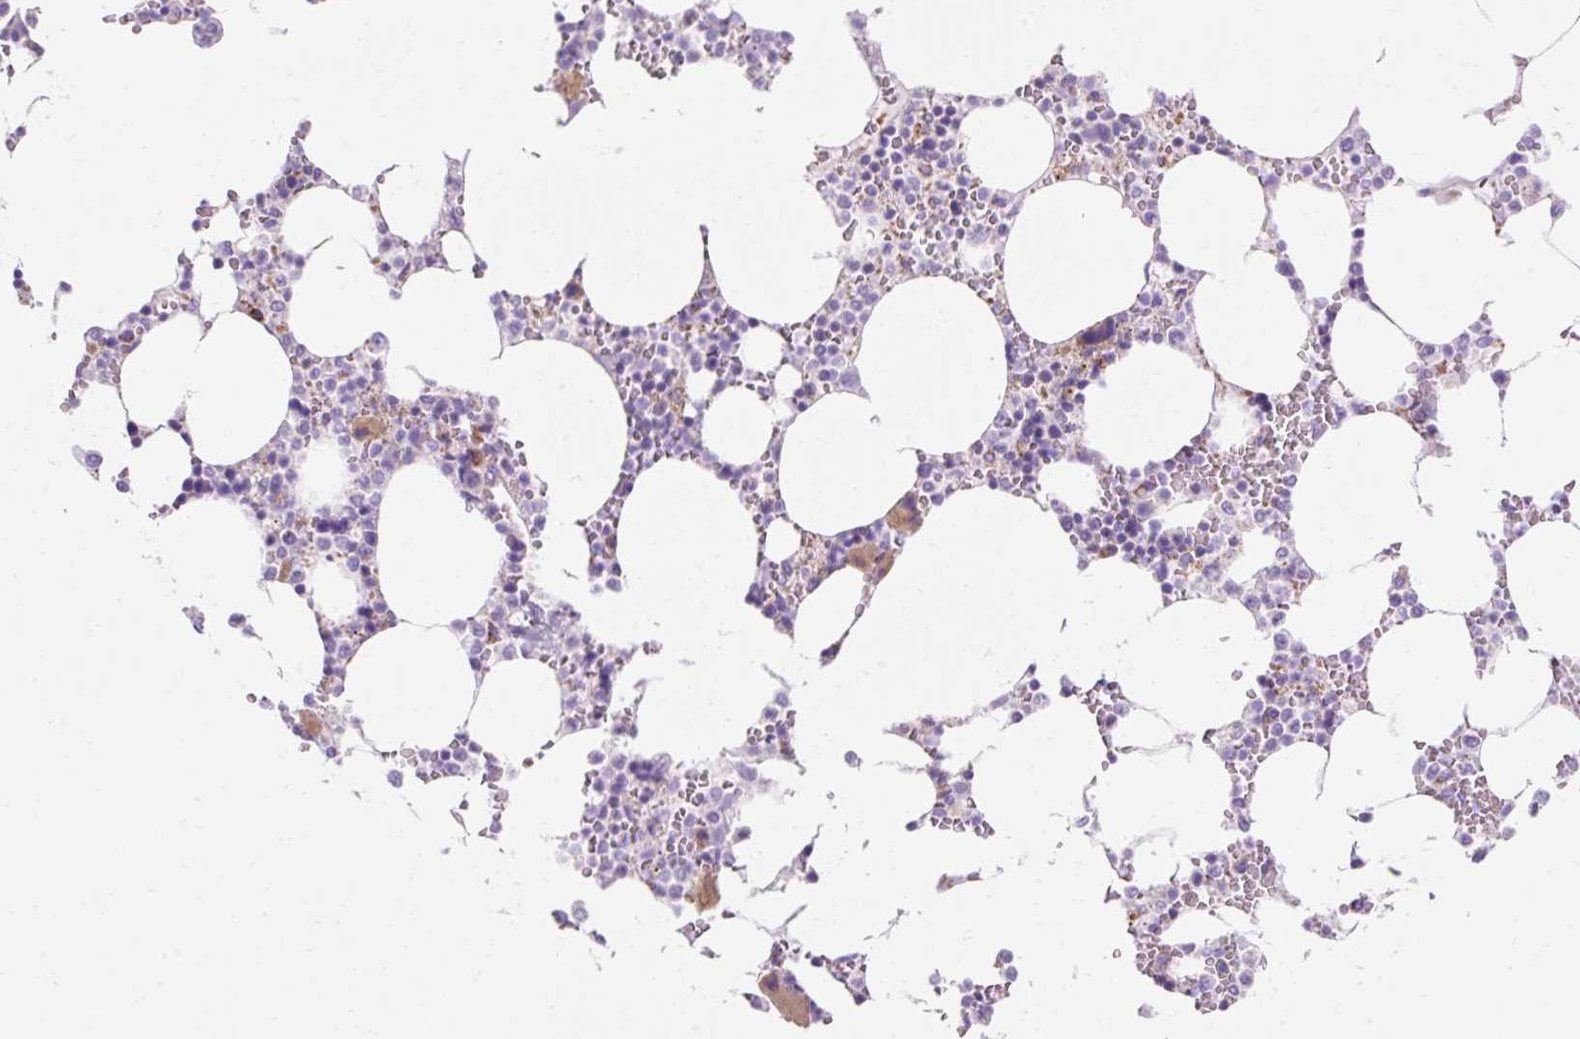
{"staining": {"intensity": "moderate", "quantity": "<25%", "location": "cytoplasmic/membranous"}, "tissue": "bone marrow", "cell_type": "Hematopoietic cells", "image_type": "normal", "snomed": [{"axis": "morphology", "description": "Normal tissue, NOS"}, {"axis": "topography", "description": "Bone marrow"}], "caption": "Approximately <25% of hematopoietic cells in benign human bone marrow show moderate cytoplasmic/membranous protein positivity as visualized by brown immunohistochemical staining.", "gene": "PLPP2", "patient": {"sex": "male", "age": 64}}